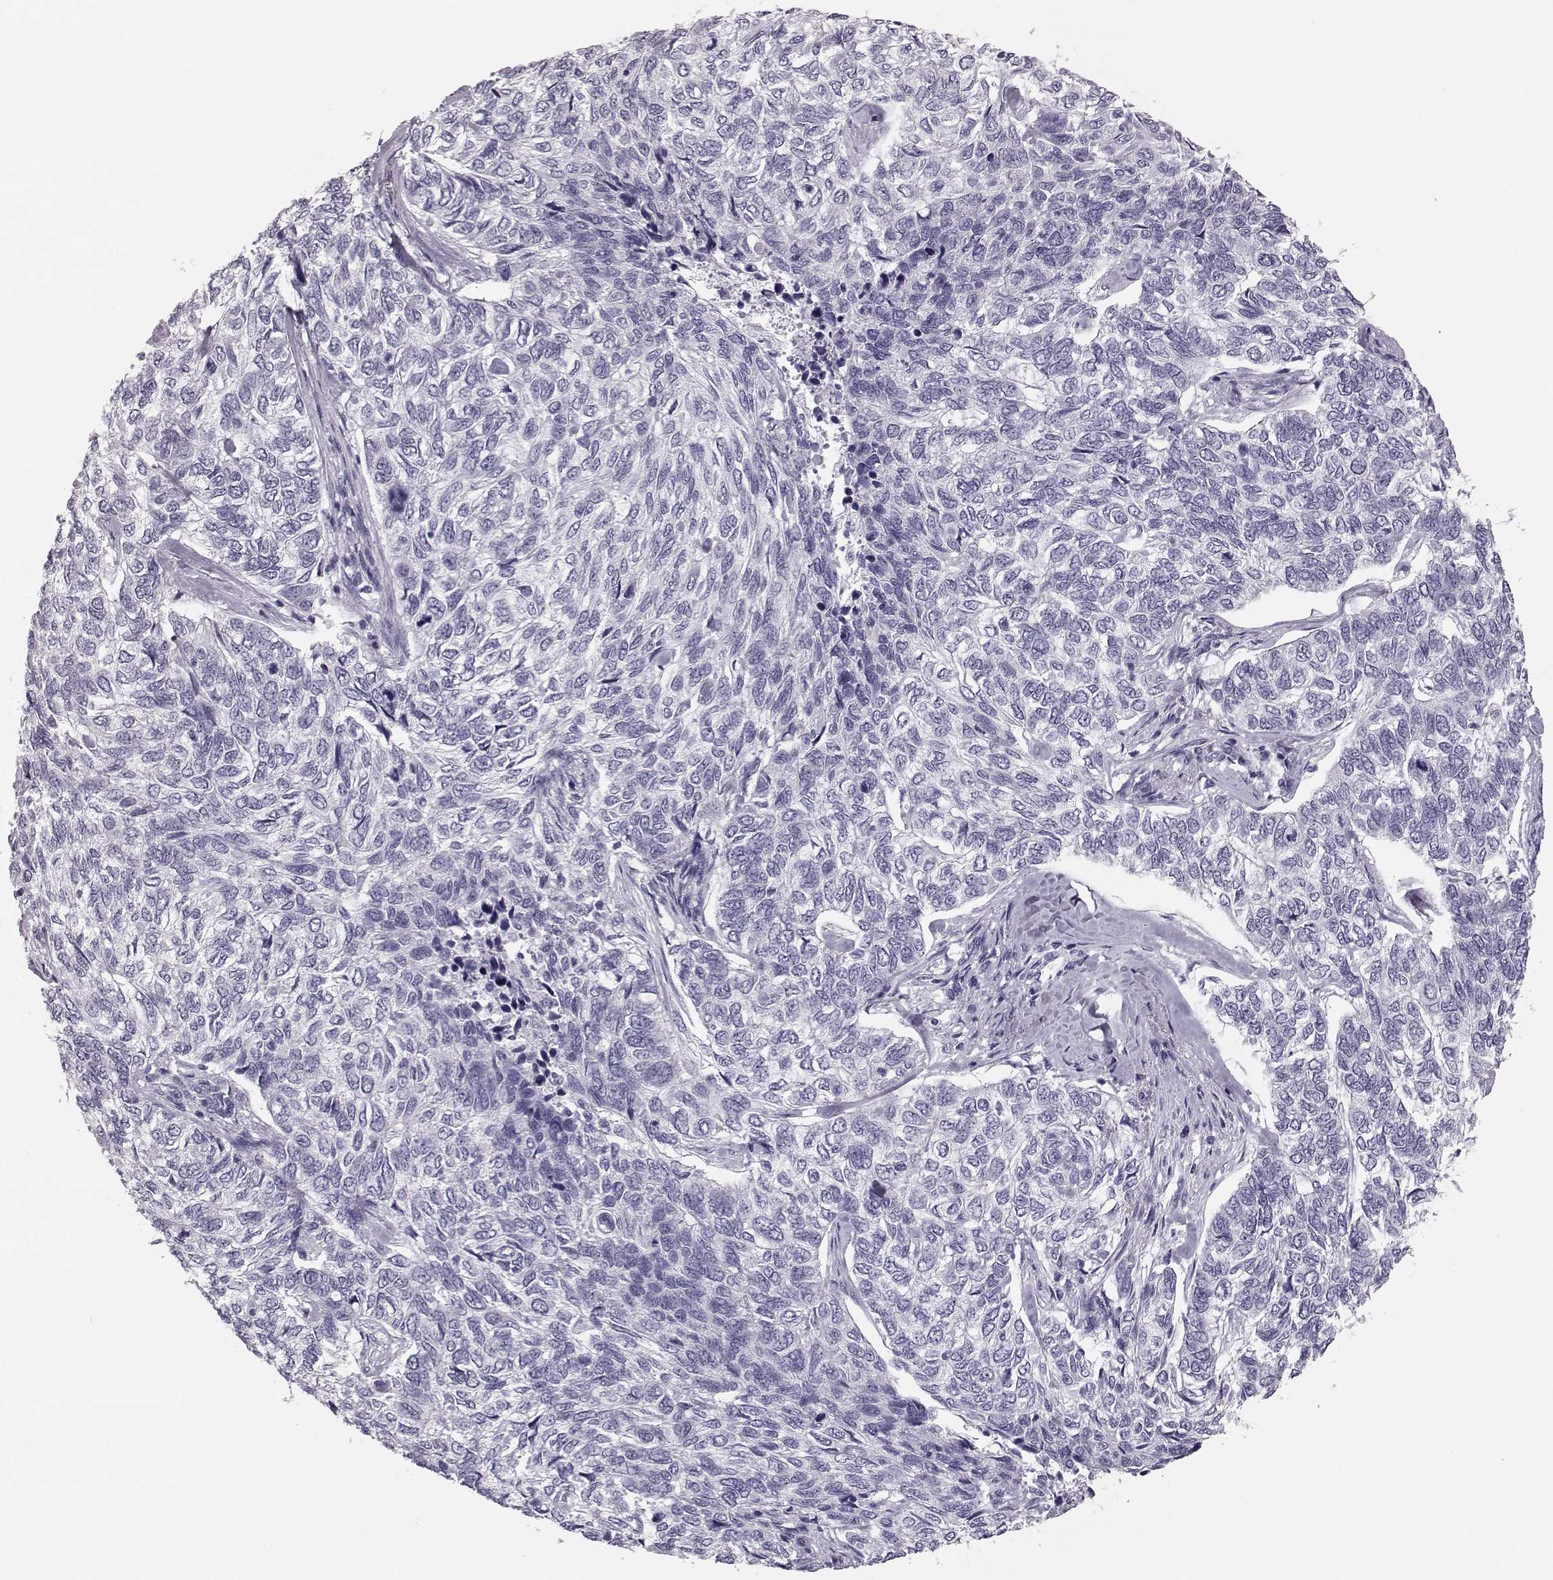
{"staining": {"intensity": "negative", "quantity": "none", "location": "none"}, "tissue": "skin cancer", "cell_type": "Tumor cells", "image_type": "cancer", "snomed": [{"axis": "morphology", "description": "Basal cell carcinoma"}, {"axis": "topography", "description": "Skin"}], "caption": "Tumor cells are negative for protein expression in human skin cancer (basal cell carcinoma).", "gene": "BFSP2", "patient": {"sex": "female", "age": 65}}